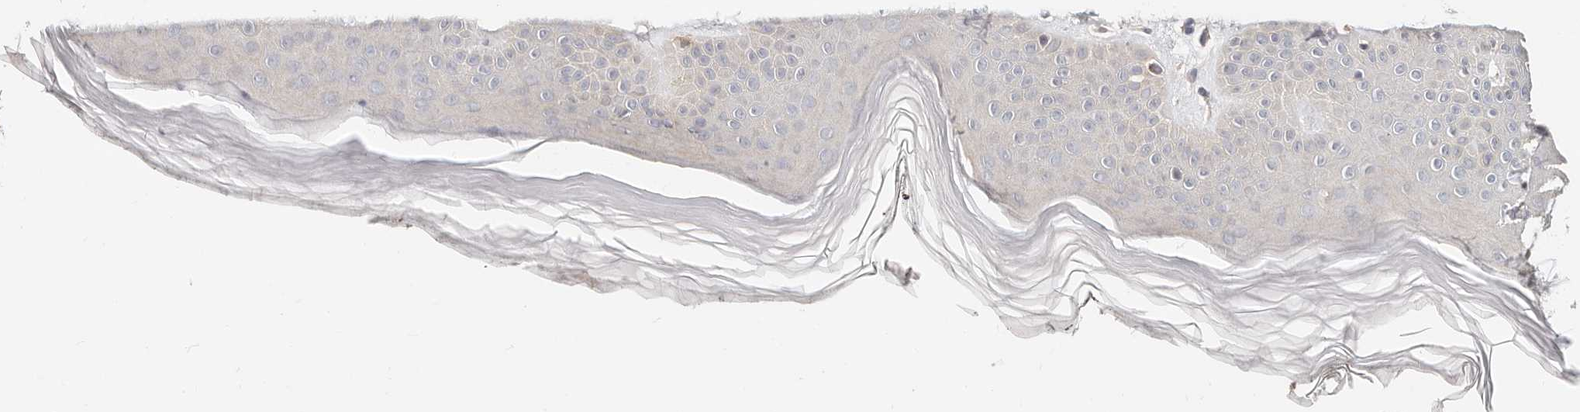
{"staining": {"intensity": "moderate", "quantity": "25%-75%", "location": "cytoplasmic/membranous"}, "tissue": "skin", "cell_type": "Fibroblasts", "image_type": "normal", "snomed": [{"axis": "morphology", "description": "Normal tissue, NOS"}, {"axis": "topography", "description": "Skin"}], "caption": "IHC histopathology image of benign human skin stained for a protein (brown), which reveals medium levels of moderate cytoplasmic/membranous staining in about 25%-75% of fibroblasts.", "gene": "ZRANB1", "patient": {"sex": "female", "age": 64}}